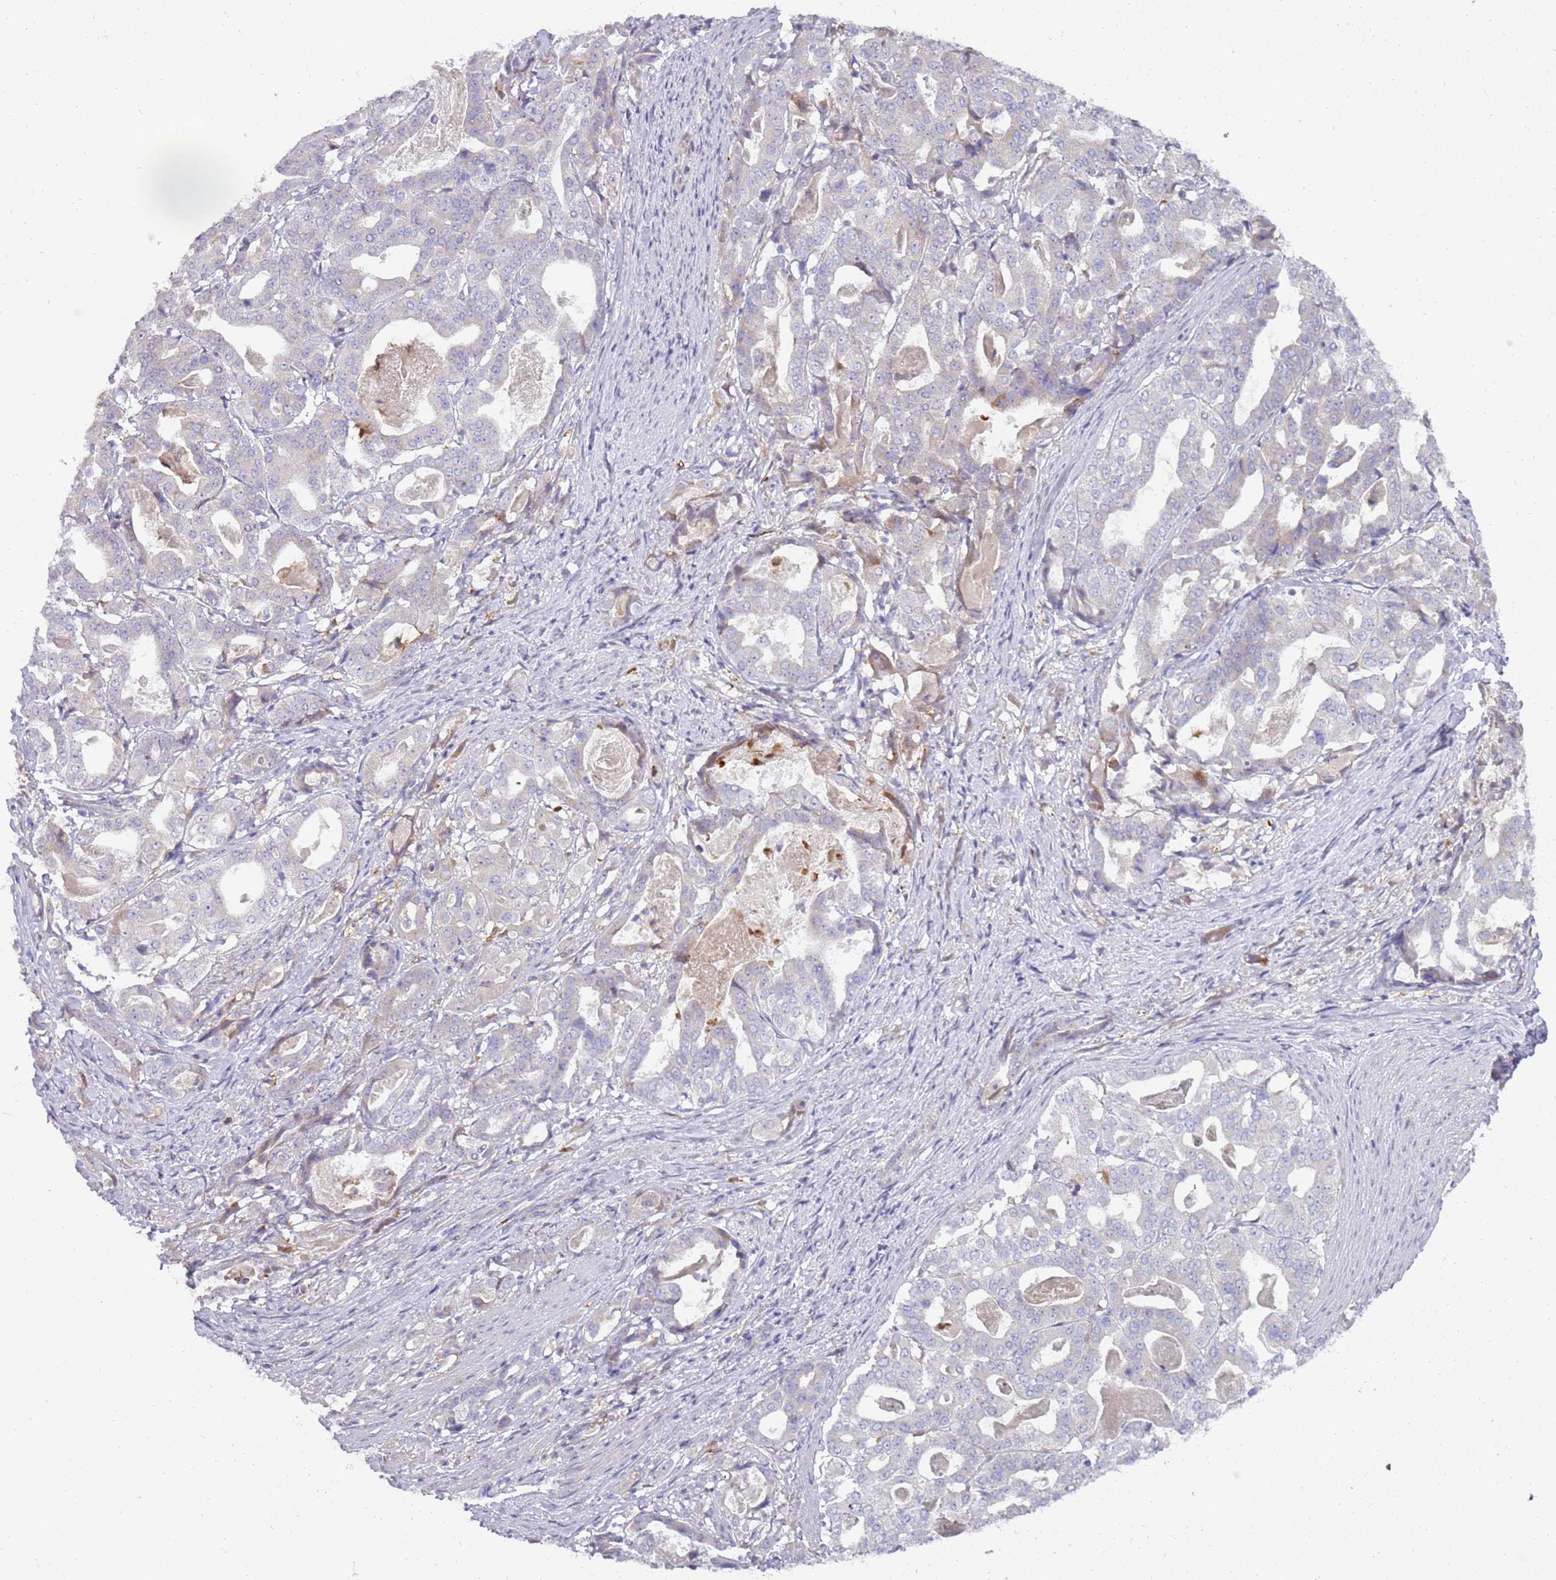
{"staining": {"intensity": "negative", "quantity": "none", "location": "none"}, "tissue": "stomach cancer", "cell_type": "Tumor cells", "image_type": "cancer", "snomed": [{"axis": "morphology", "description": "Adenocarcinoma, NOS"}, {"axis": "topography", "description": "Stomach"}], "caption": "Immunohistochemistry histopathology image of neoplastic tissue: human adenocarcinoma (stomach) stained with DAB (3,3'-diaminobenzidine) exhibits no significant protein staining in tumor cells.", "gene": "DIPK1C", "patient": {"sex": "male", "age": 48}}